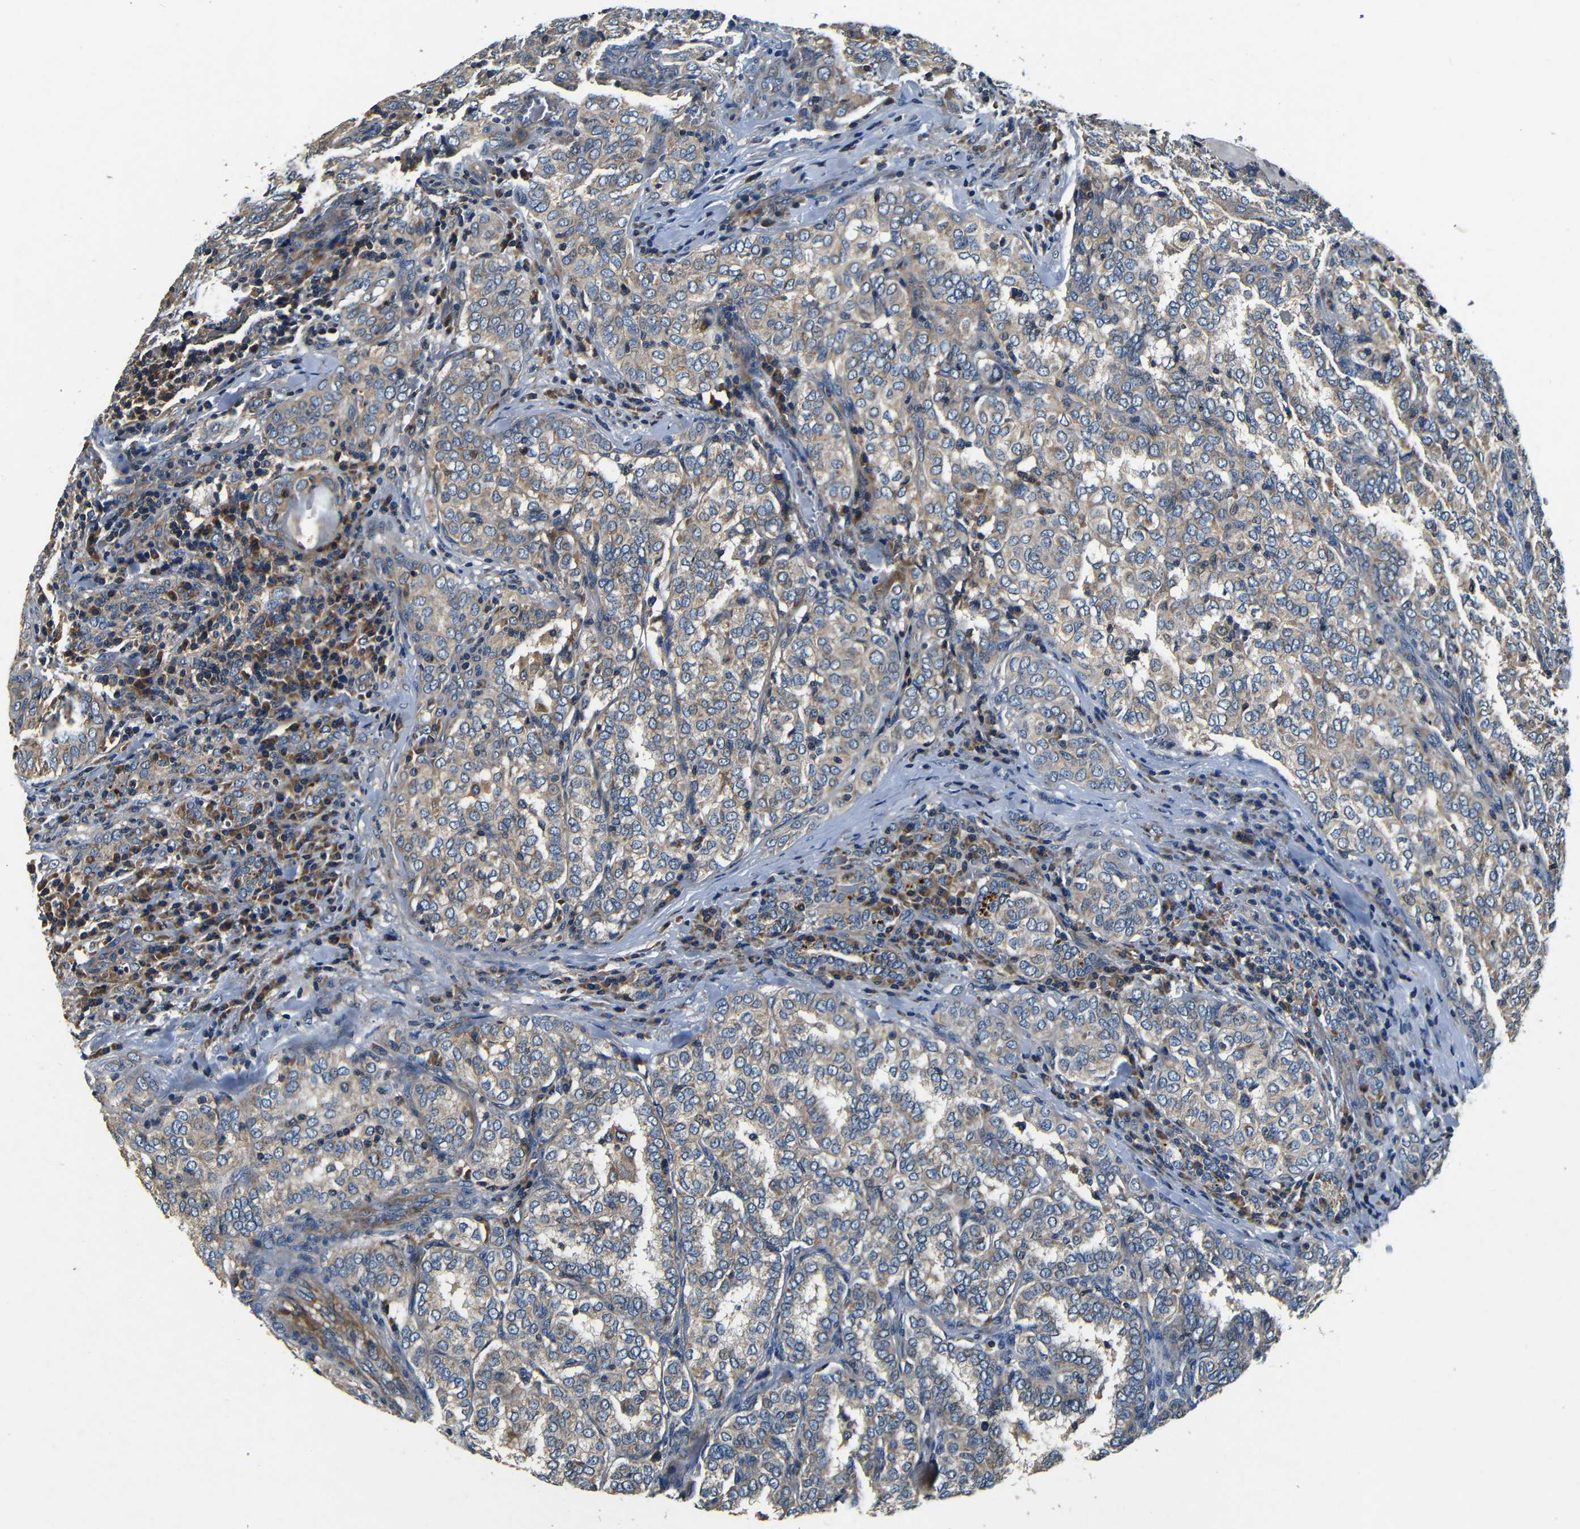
{"staining": {"intensity": "weak", "quantity": ">75%", "location": "cytoplasmic/membranous"}, "tissue": "thyroid cancer", "cell_type": "Tumor cells", "image_type": "cancer", "snomed": [{"axis": "morphology", "description": "Papillary adenocarcinoma, NOS"}, {"axis": "topography", "description": "Thyroid gland"}], "caption": "Immunohistochemical staining of human thyroid cancer (papillary adenocarcinoma) reveals low levels of weak cytoplasmic/membranous staining in approximately >75% of tumor cells.", "gene": "MTX1", "patient": {"sex": "female", "age": 30}}